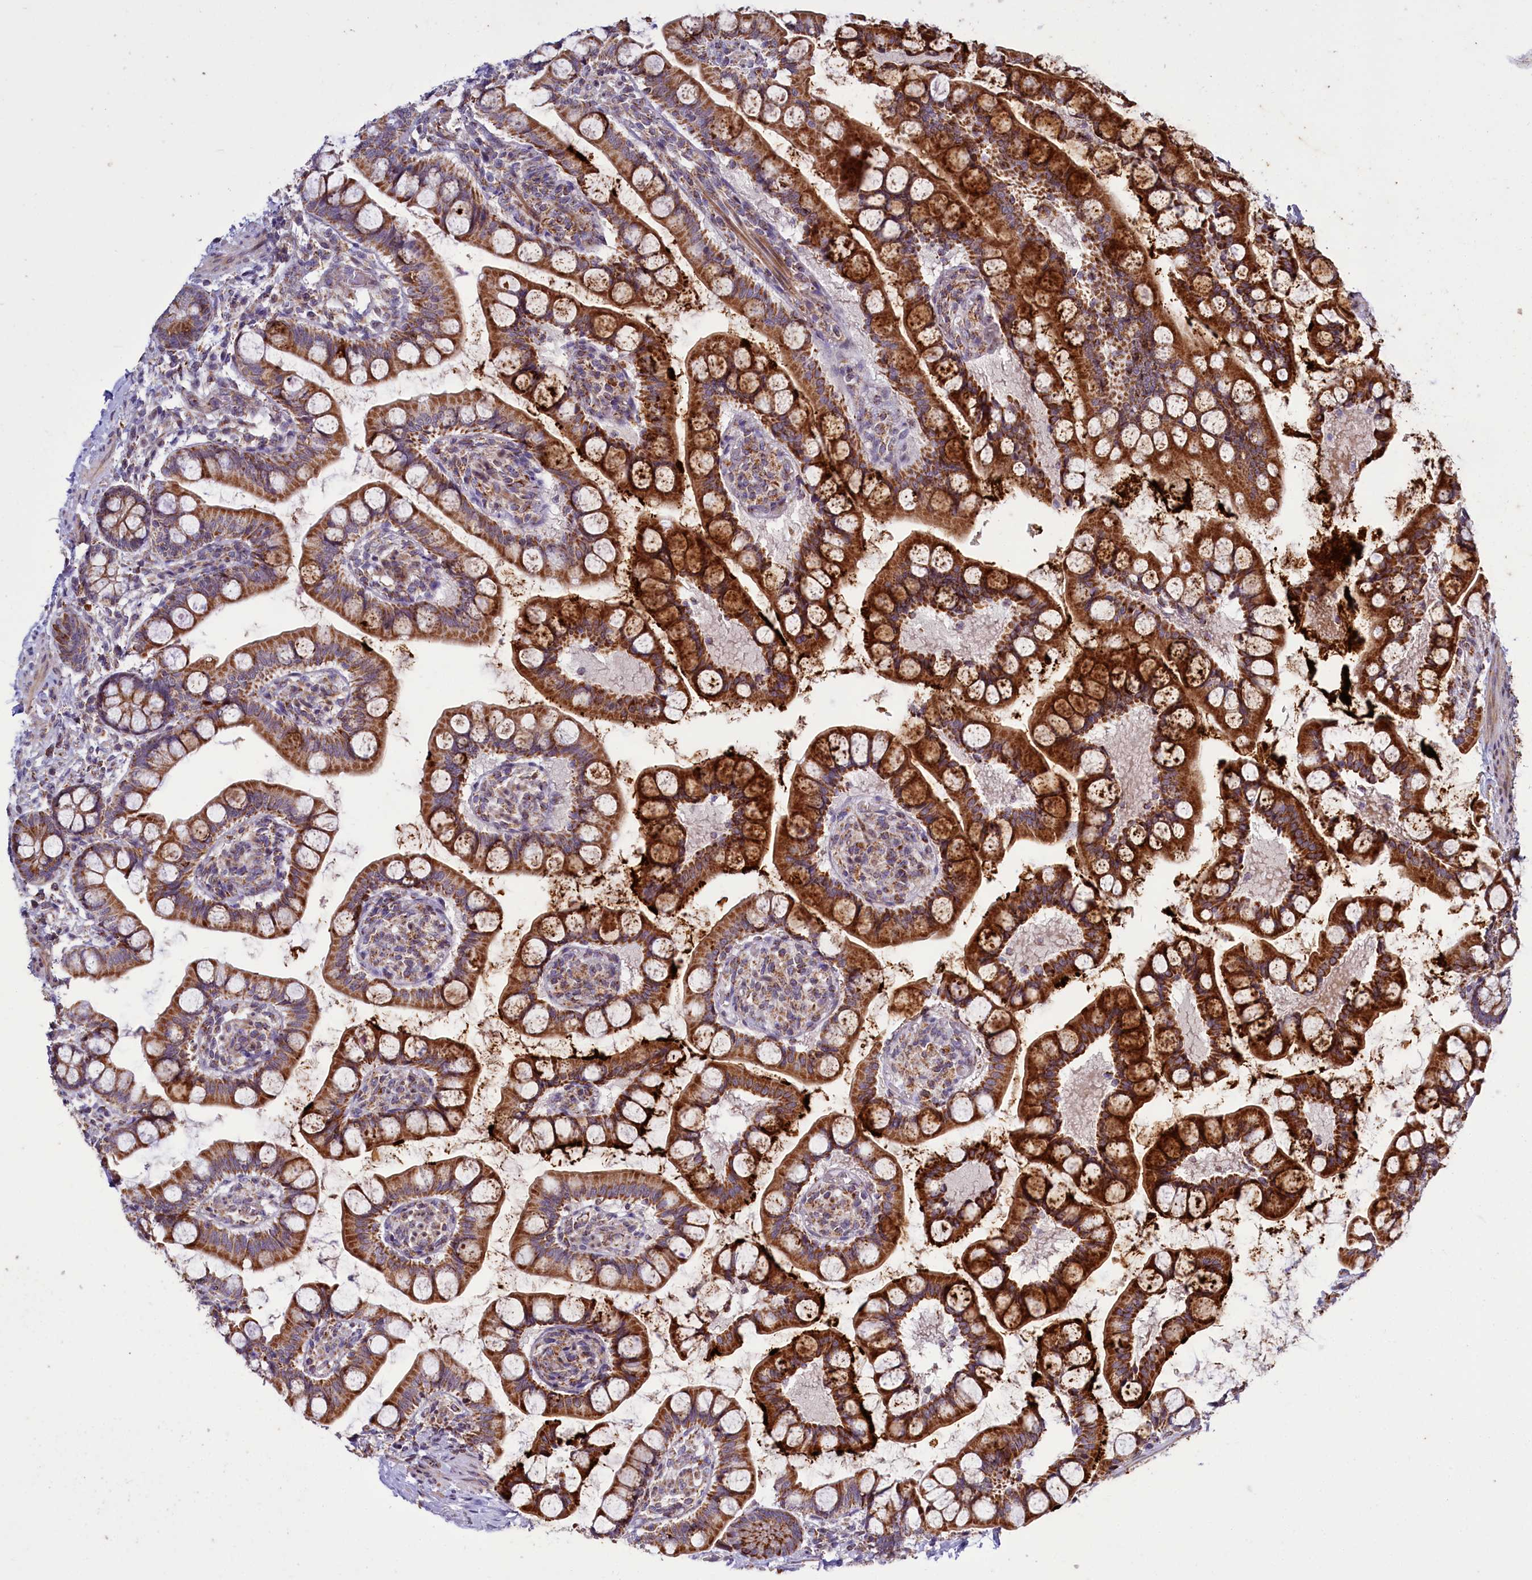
{"staining": {"intensity": "strong", "quantity": ">75%", "location": "cytoplasmic/membranous"}, "tissue": "small intestine", "cell_type": "Glandular cells", "image_type": "normal", "snomed": [{"axis": "morphology", "description": "Normal tissue, NOS"}, {"axis": "topography", "description": "Small intestine"}], "caption": "IHC staining of normal small intestine, which displays high levels of strong cytoplasmic/membranous expression in approximately >75% of glandular cells indicating strong cytoplasmic/membranous protein expression. The staining was performed using DAB (brown) for protein detection and nuclei were counterstained in hematoxylin (blue).", "gene": "DYNC2H1", "patient": {"sex": "male", "age": 52}}